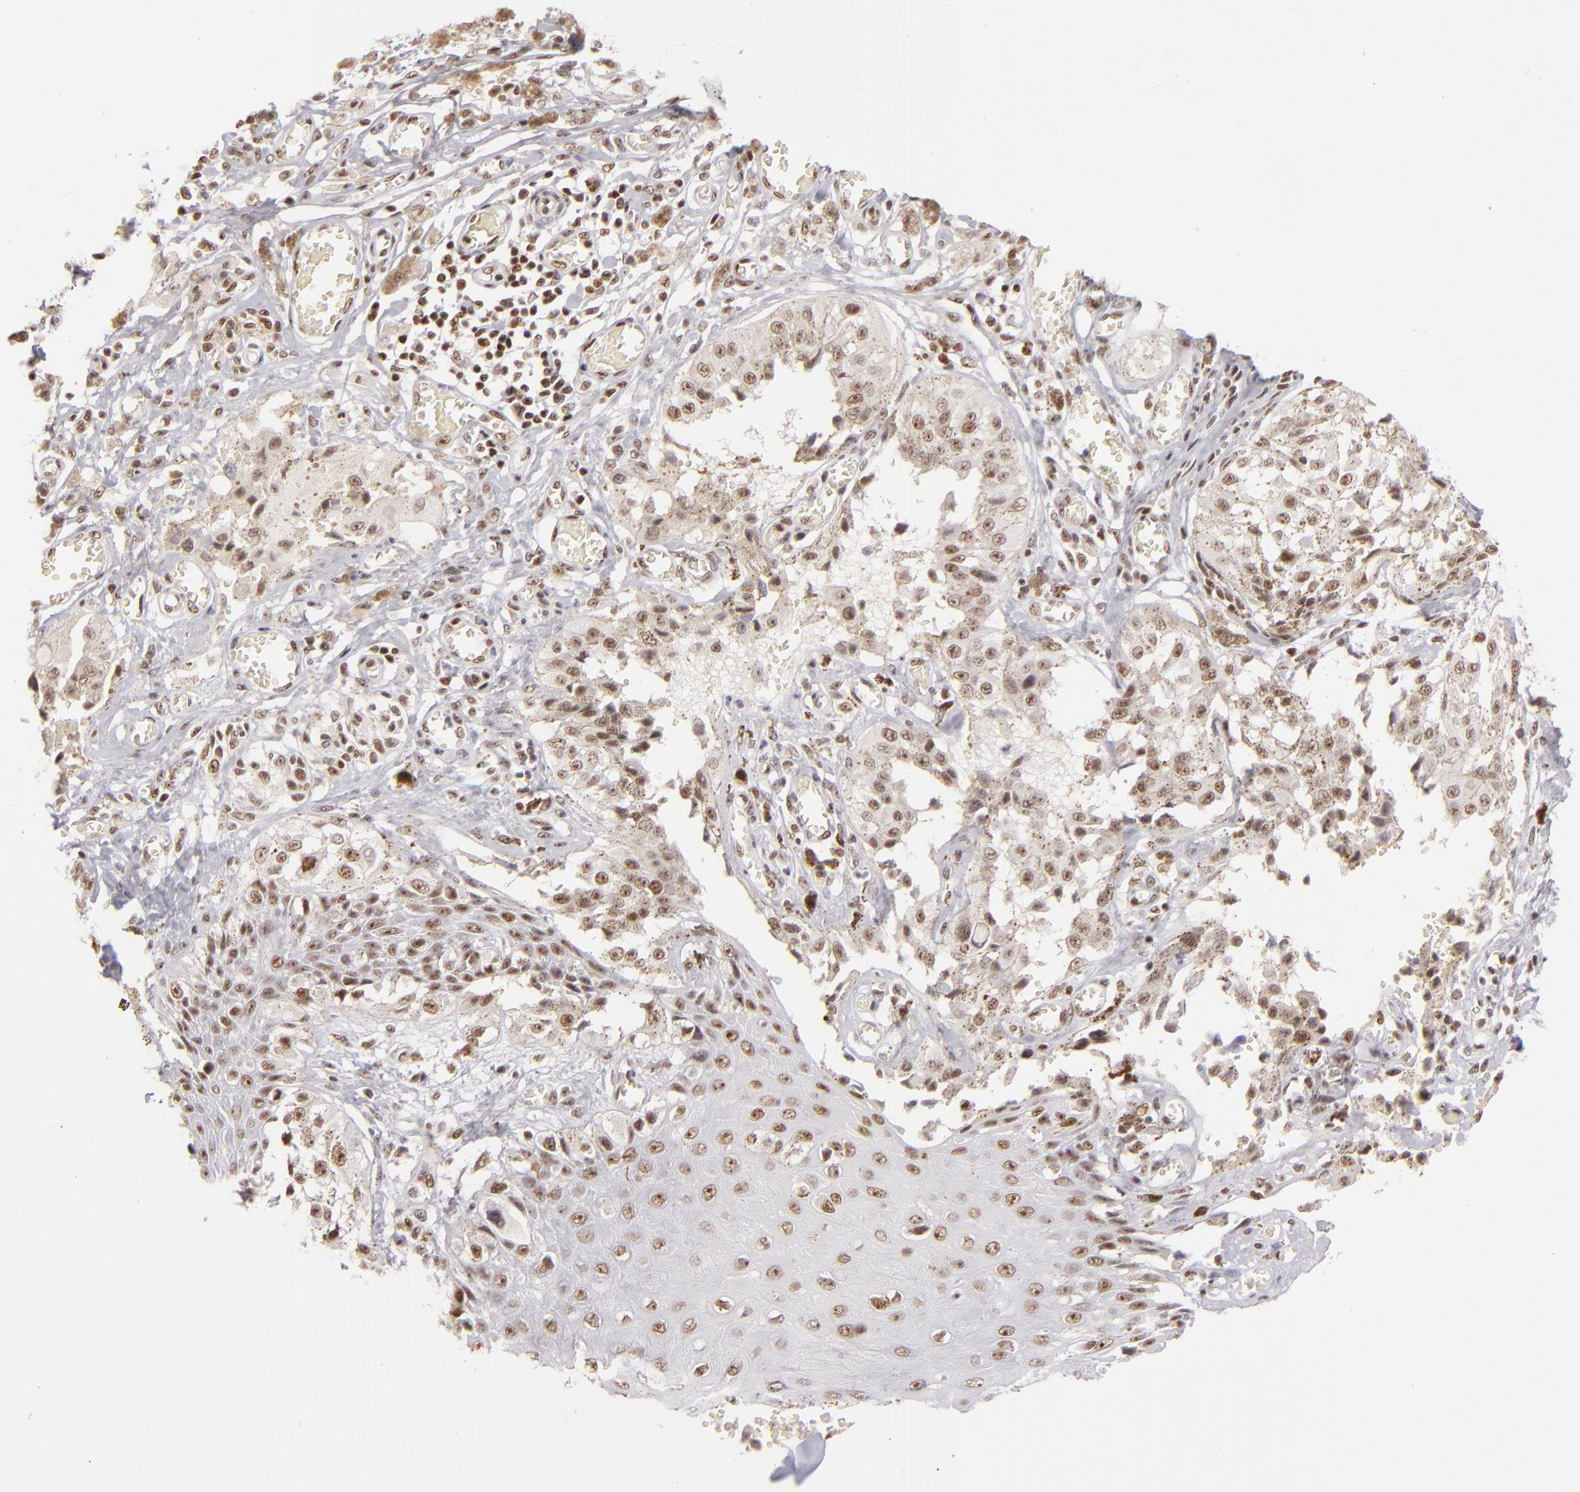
{"staining": {"intensity": "moderate", "quantity": ">75%", "location": "nuclear"}, "tissue": "melanoma", "cell_type": "Tumor cells", "image_type": "cancer", "snomed": [{"axis": "morphology", "description": "Malignant melanoma, NOS"}, {"axis": "topography", "description": "Skin"}], "caption": "Immunohistochemistry staining of melanoma, which displays medium levels of moderate nuclear expression in approximately >75% of tumor cells indicating moderate nuclear protein positivity. The staining was performed using DAB (3,3'-diaminobenzidine) (brown) for protein detection and nuclei were counterstained in hematoxylin (blue).", "gene": "DAXX", "patient": {"sex": "female", "age": 82}}